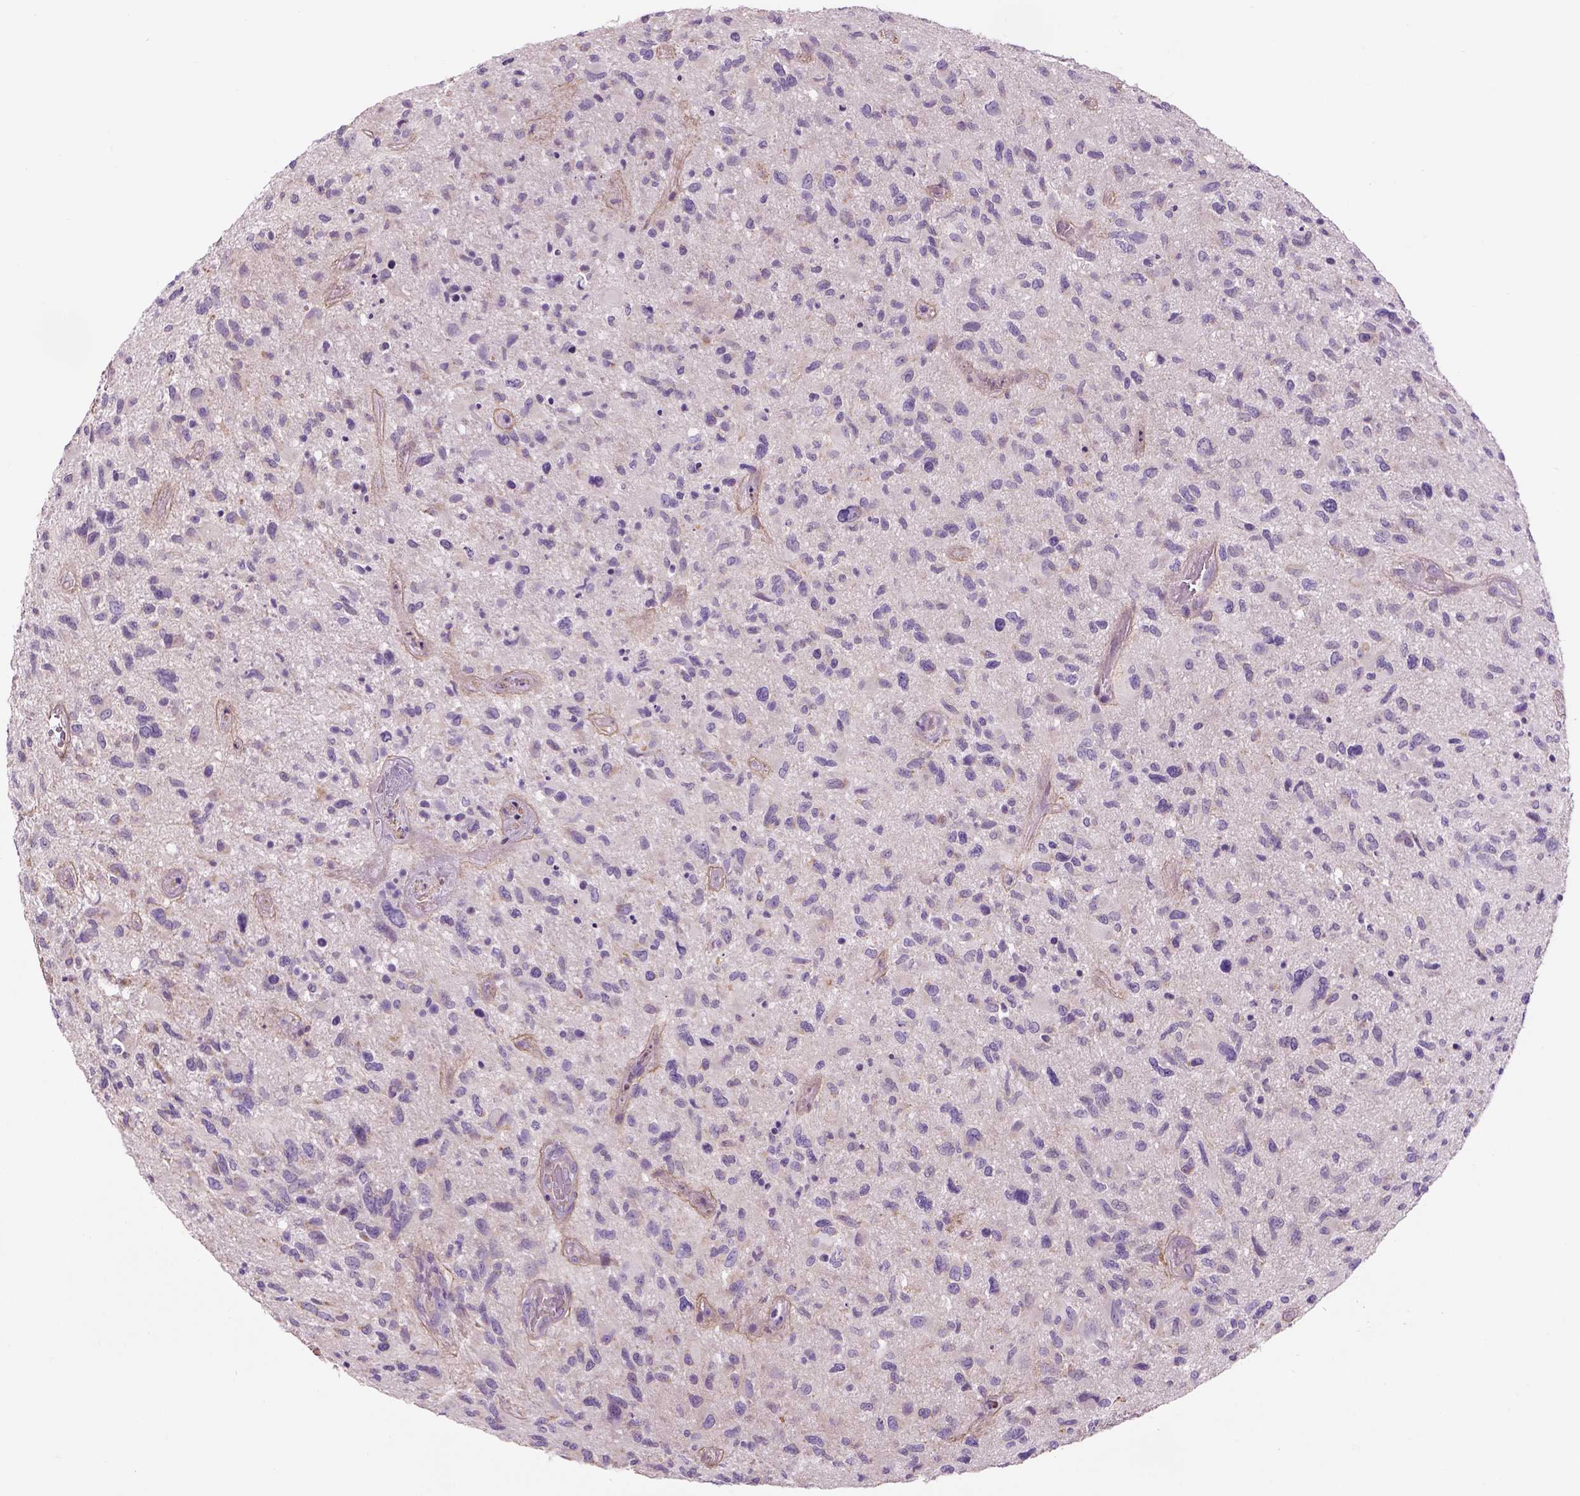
{"staining": {"intensity": "negative", "quantity": "none", "location": "none"}, "tissue": "glioma", "cell_type": "Tumor cells", "image_type": "cancer", "snomed": [{"axis": "morphology", "description": "Glioma, malignant, NOS"}, {"axis": "morphology", "description": "Glioma, malignant, High grade"}, {"axis": "topography", "description": "Brain"}], "caption": "Tumor cells are negative for protein expression in human malignant high-grade glioma.", "gene": "IFT52", "patient": {"sex": "female", "age": 71}}